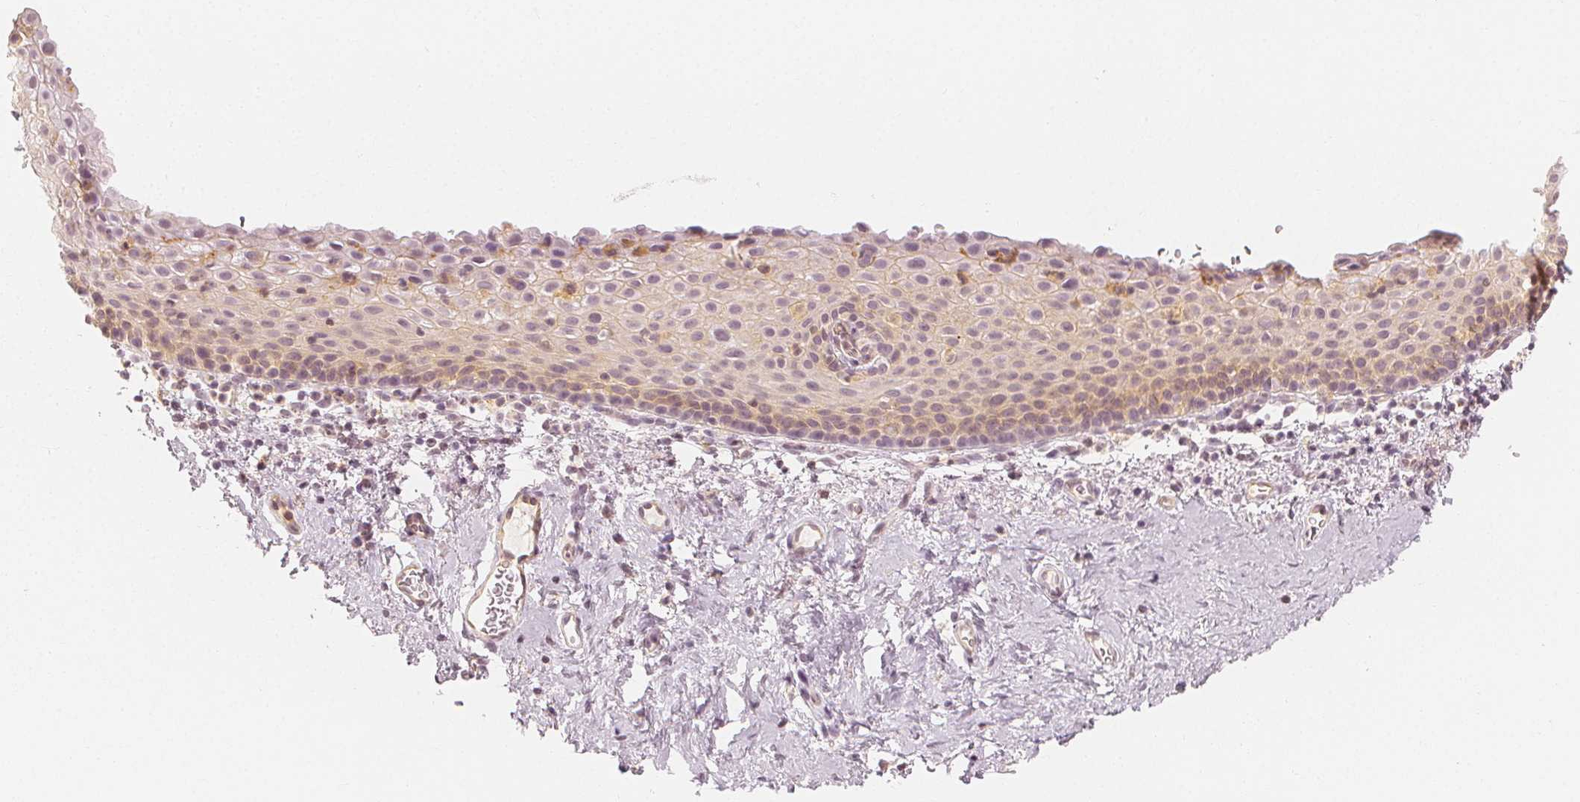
{"staining": {"intensity": "weak", "quantity": "<25%", "location": "cytoplasmic/membranous"}, "tissue": "vagina", "cell_type": "Squamous epithelial cells", "image_type": "normal", "snomed": [{"axis": "morphology", "description": "Normal tissue, NOS"}, {"axis": "topography", "description": "Vagina"}], "caption": "An immunohistochemistry micrograph of benign vagina is shown. There is no staining in squamous epithelial cells of vagina.", "gene": "ARHGAP26", "patient": {"sex": "female", "age": 61}}